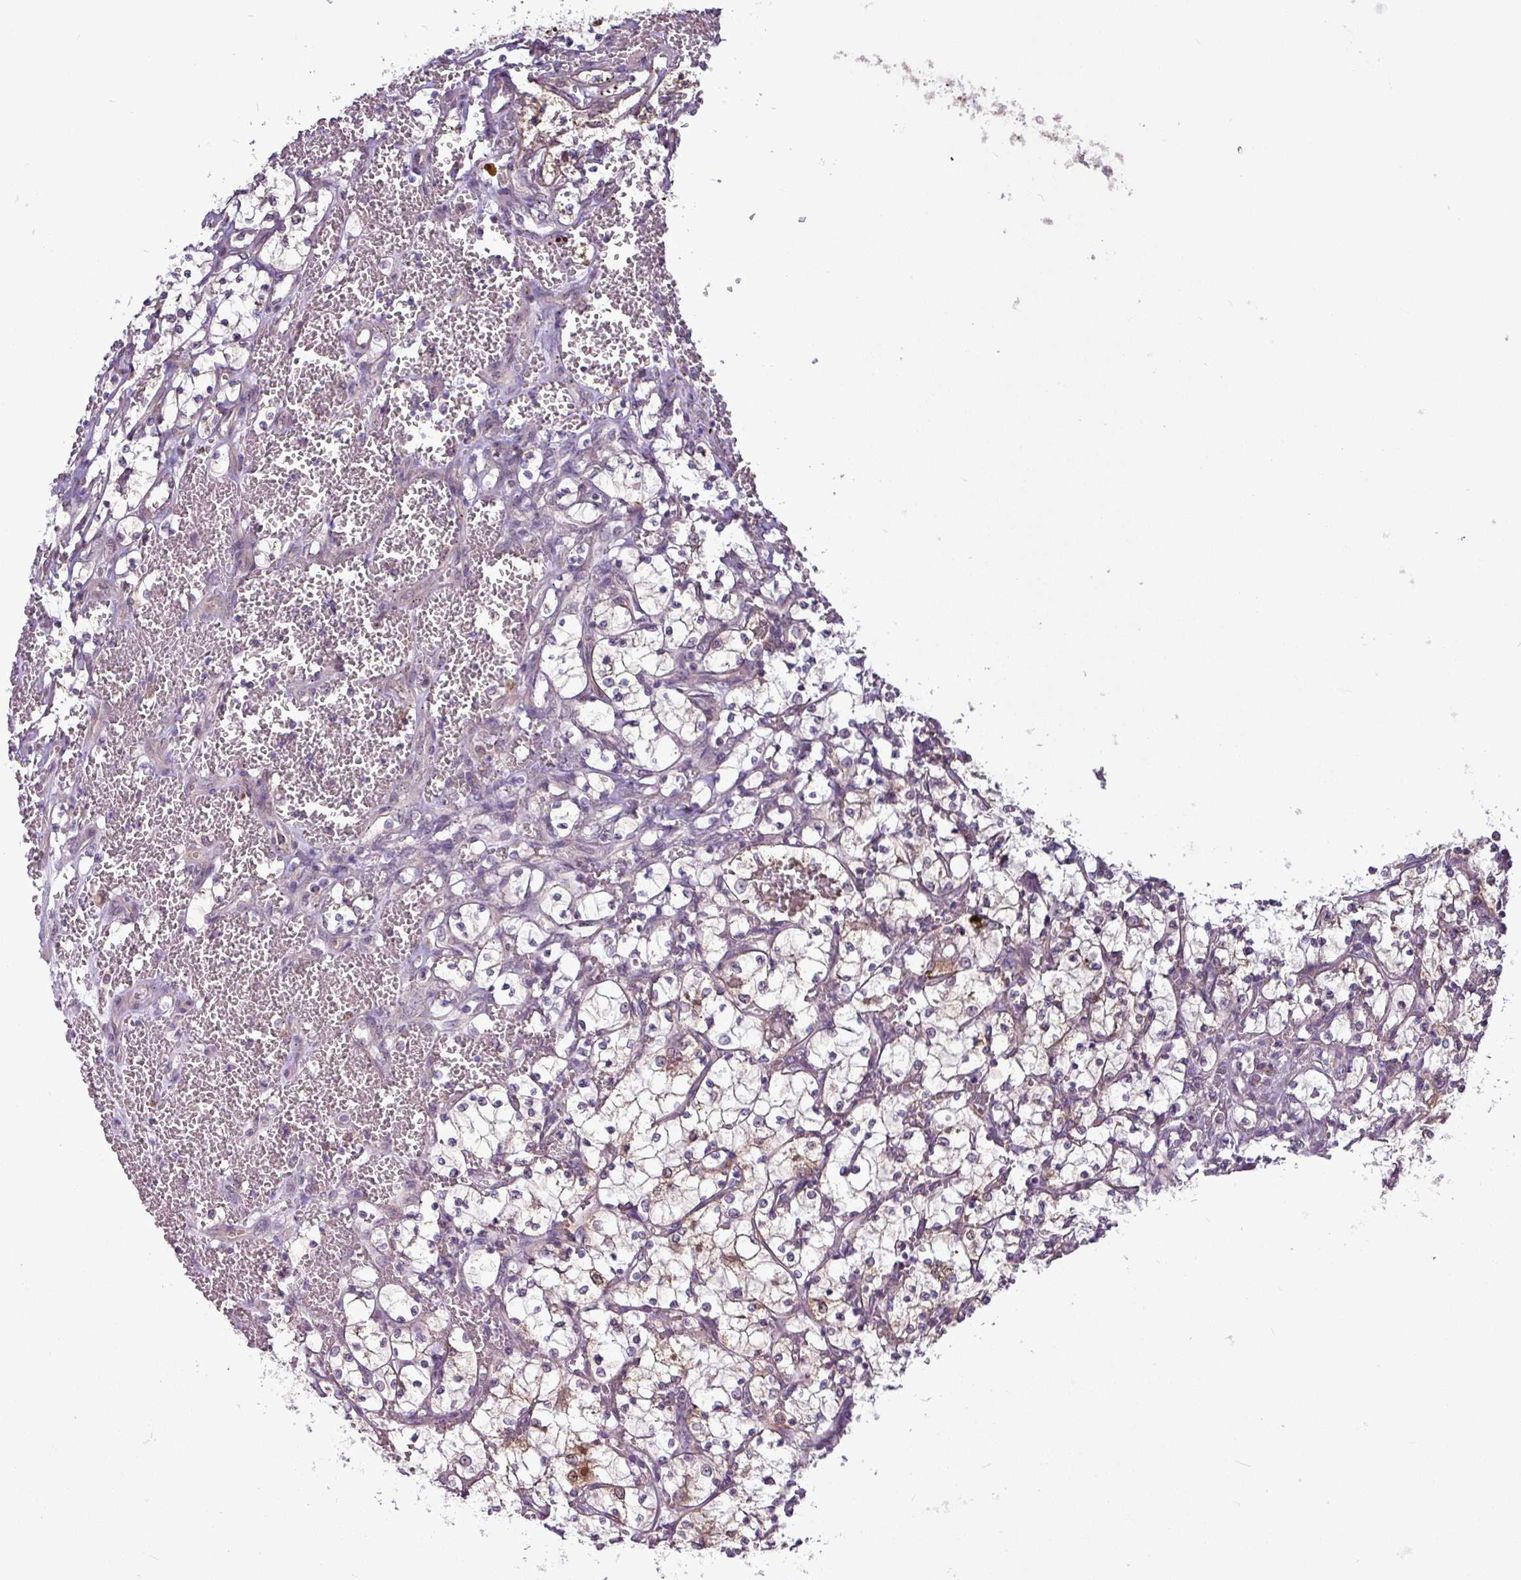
{"staining": {"intensity": "moderate", "quantity": "<25%", "location": "cytoplasmic/membranous"}, "tissue": "renal cancer", "cell_type": "Tumor cells", "image_type": "cancer", "snomed": [{"axis": "morphology", "description": "Adenocarcinoma, NOS"}, {"axis": "topography", "description": "Kidney"}], "caption": "Adenocarcinoma (renal) tissue demonstrates moderate cytoplasmic/membranous positivity in approximately <25% of tumor cells, visualized by immunohistochemistry. (DAB IHC, brown staining for protein, blue staining for nuclei).", "gene": "ZNF217", "patient": {"sex": "female", "age": 69}}